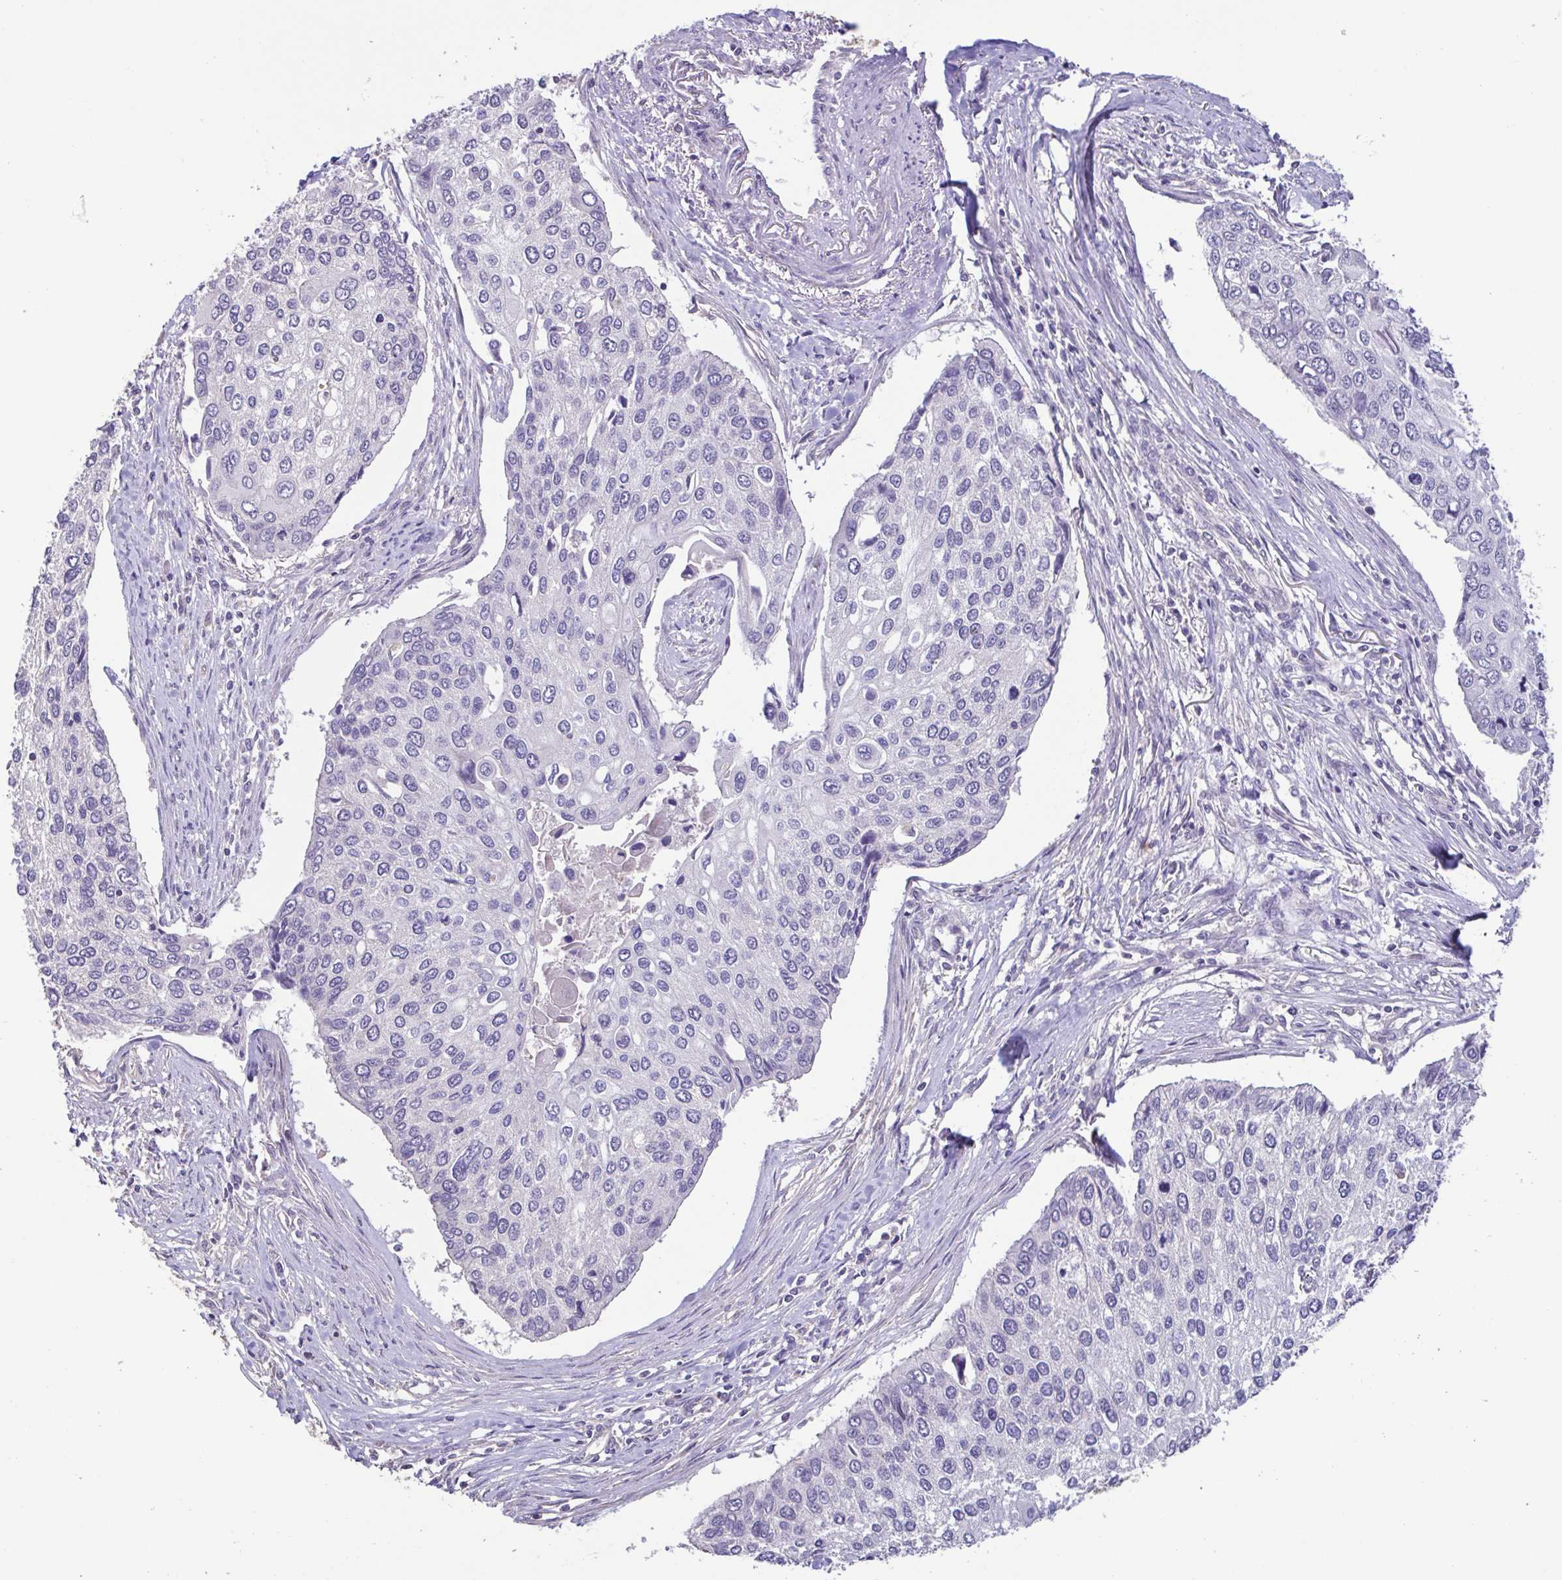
{"staining": {"intensity": "negative", "quantity": "none", "location": "none"}, "tissue": "lung cancer", "cell_type": "Tumor cells", "image_type": "cancer", "snomed": [{"axis": "morphology", "description": "Squamous cell carcinoma, NOS"}, {"axis": "morphology", "description": "Squamous cell carcinoma, metastatic, NOS"}, {"axis": "topography", "description": "Lung"}], "caption": "IHC of squamous cell carcinoma (lung) exhibits no expression in tumor cells. Nuclei are stained in blue.", "gene": "ACTRT2", "patient": {"sex": "male", "age": 63}}